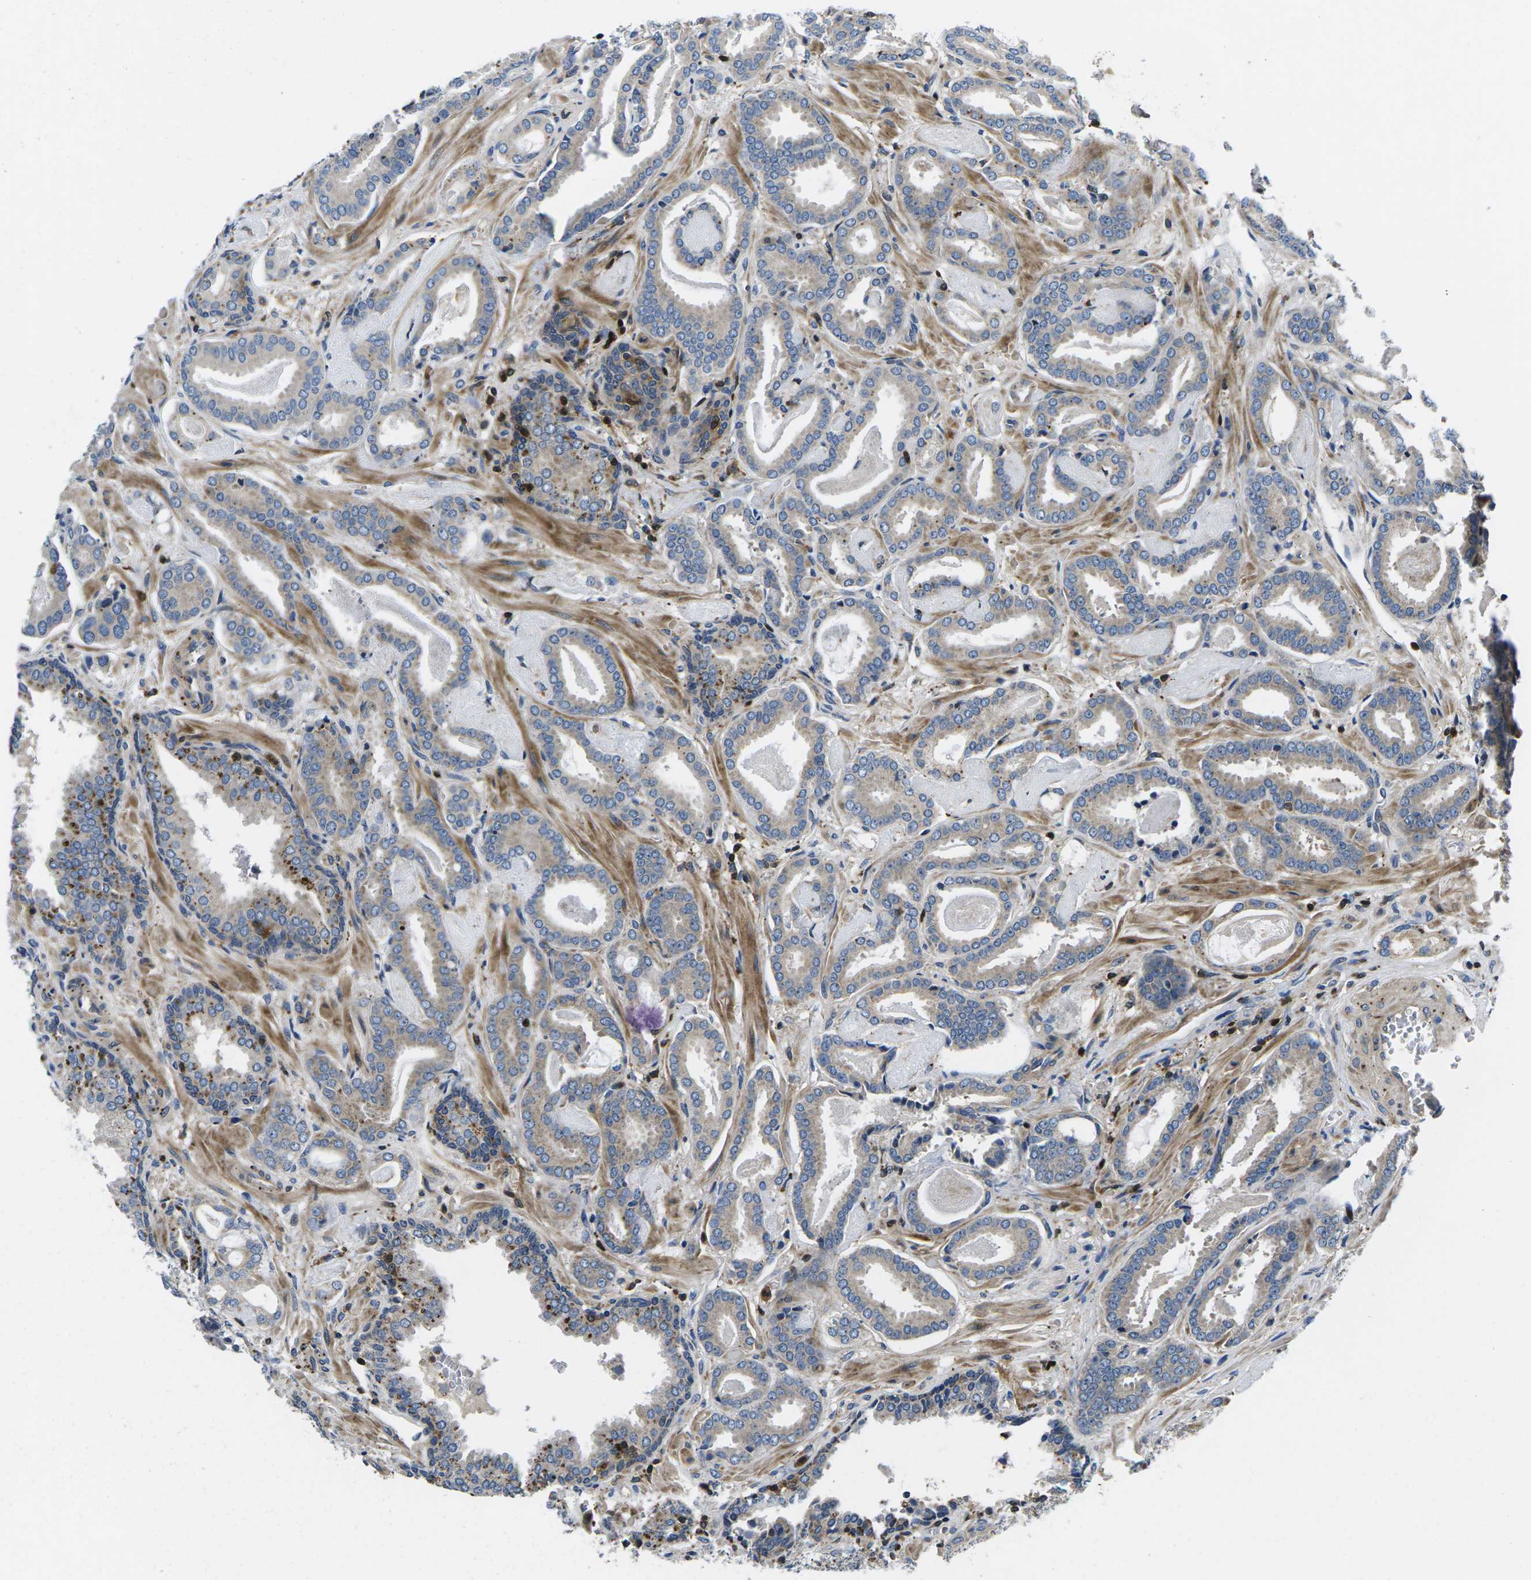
{"staining": {"intensity": "weak", "quantity": ">75%", "location": "cytoplasmic/membranous"}, "tissue": "prostate cancer", "cell_type": "Tumor cells", "image_type": "cancer", "snomed": [{"axis": "morphology", "description": "Adenocarcinoma, Low grade"}, {"axis": "topography", "description": "Prostate"}], "caption": "Protein staining exhibits weak cytoplasmic/membranous expression in approximately >75% of tumor cells in prostate adenocarcinoma (low-grade).", "gene": "PLCE1", "patient": {"sex": "male", "age": 53}}